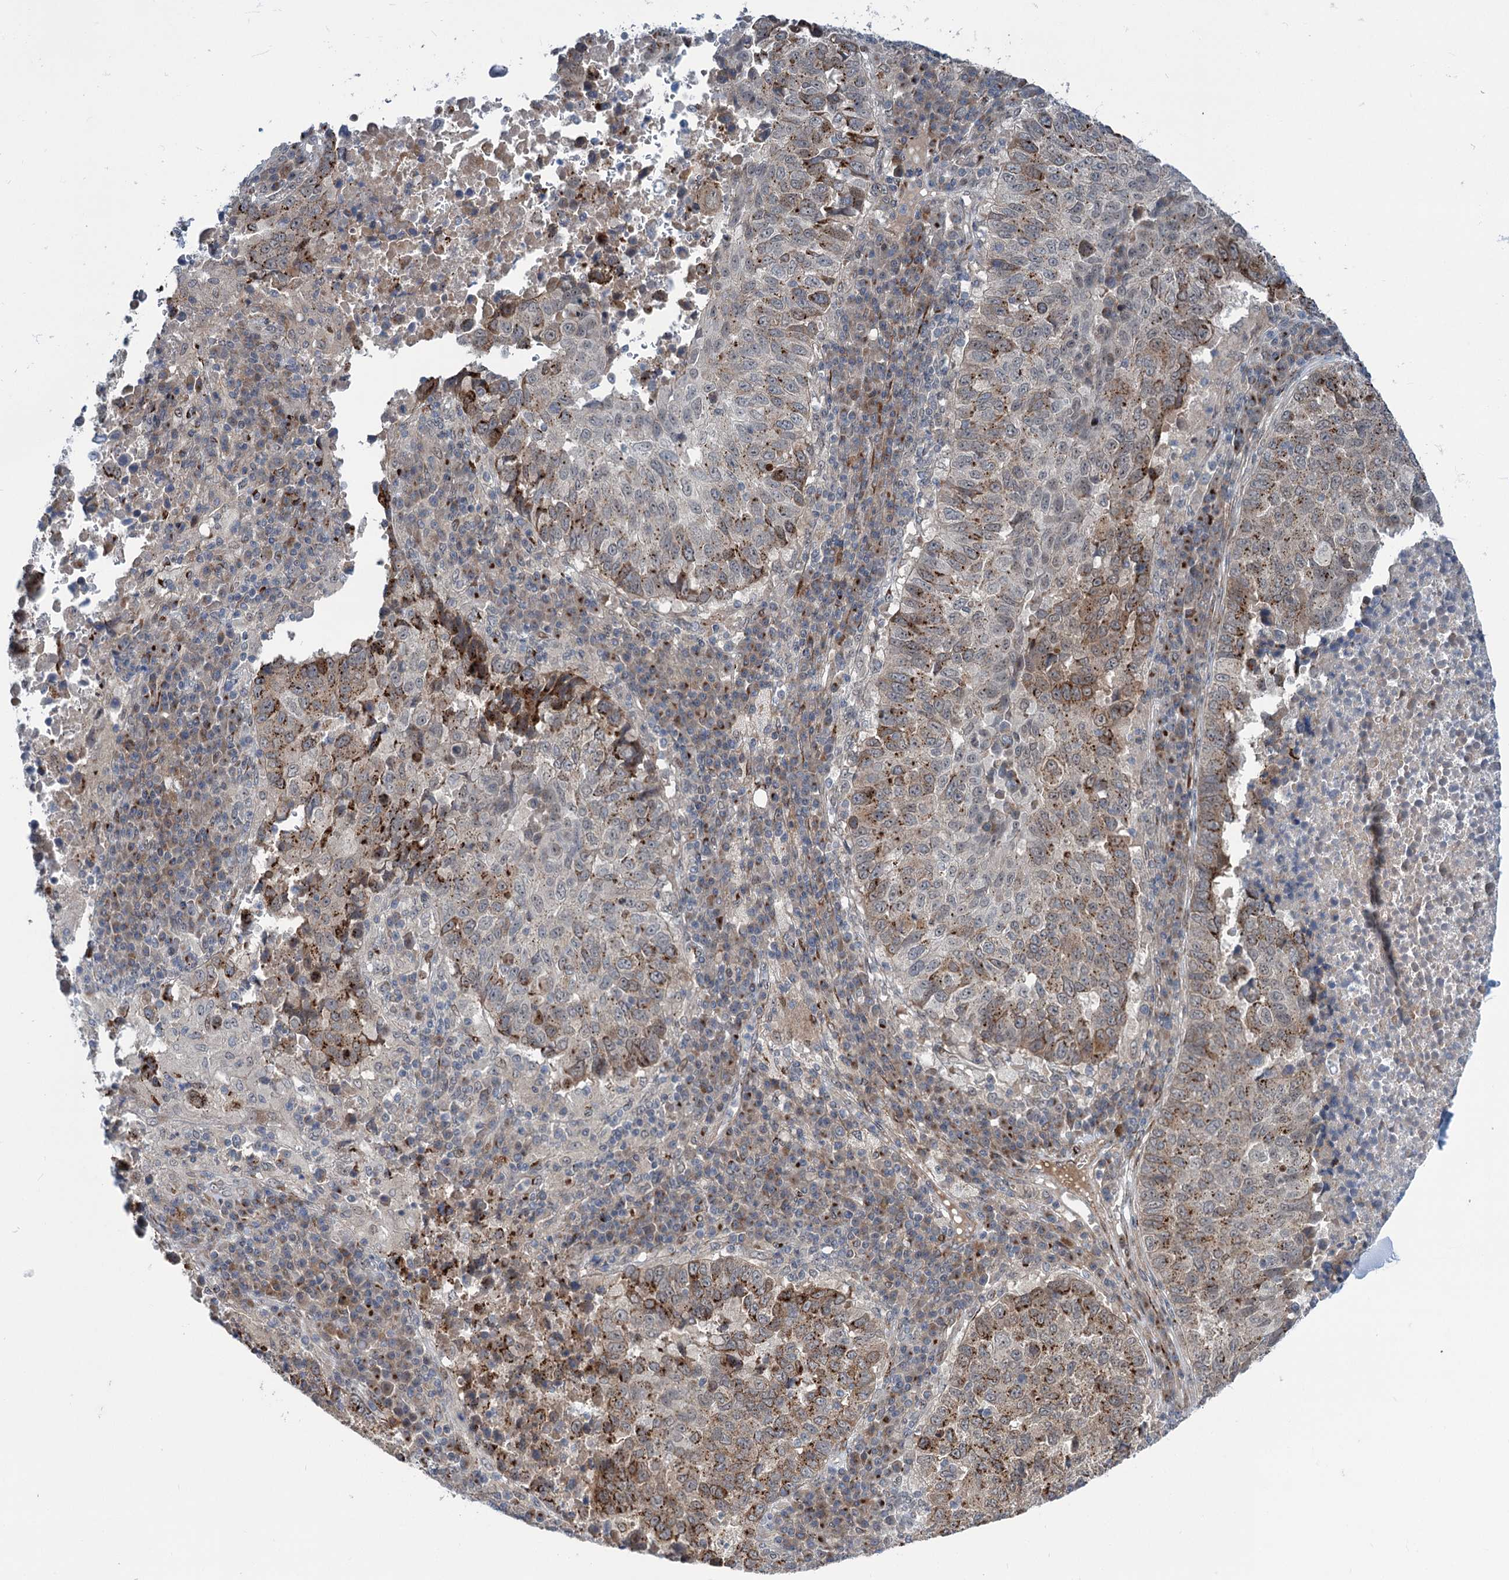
{"staining": {"intensity": "moderate", "quantity": "25%-75%", "location": "cytoplasmic/membranous"}, "tissue": "lung cancer", "cell_type": "Tumor cells", "image_type": "cancer", "snomed": [{"axis": "morphology", "description": "Squamous cell carcinoma, NOS"}, {"axis": "topography", "description": "Lung"}], "caption": "Lung cancer tissue demonstrates moderate cytoplasmic/membranous positivity in approximately 25%-75% of tumor cells (IHC, brightfield microscopy, high magnification).", "gene": "ELP4", "patient": {"sex": "male", "age": 73}}